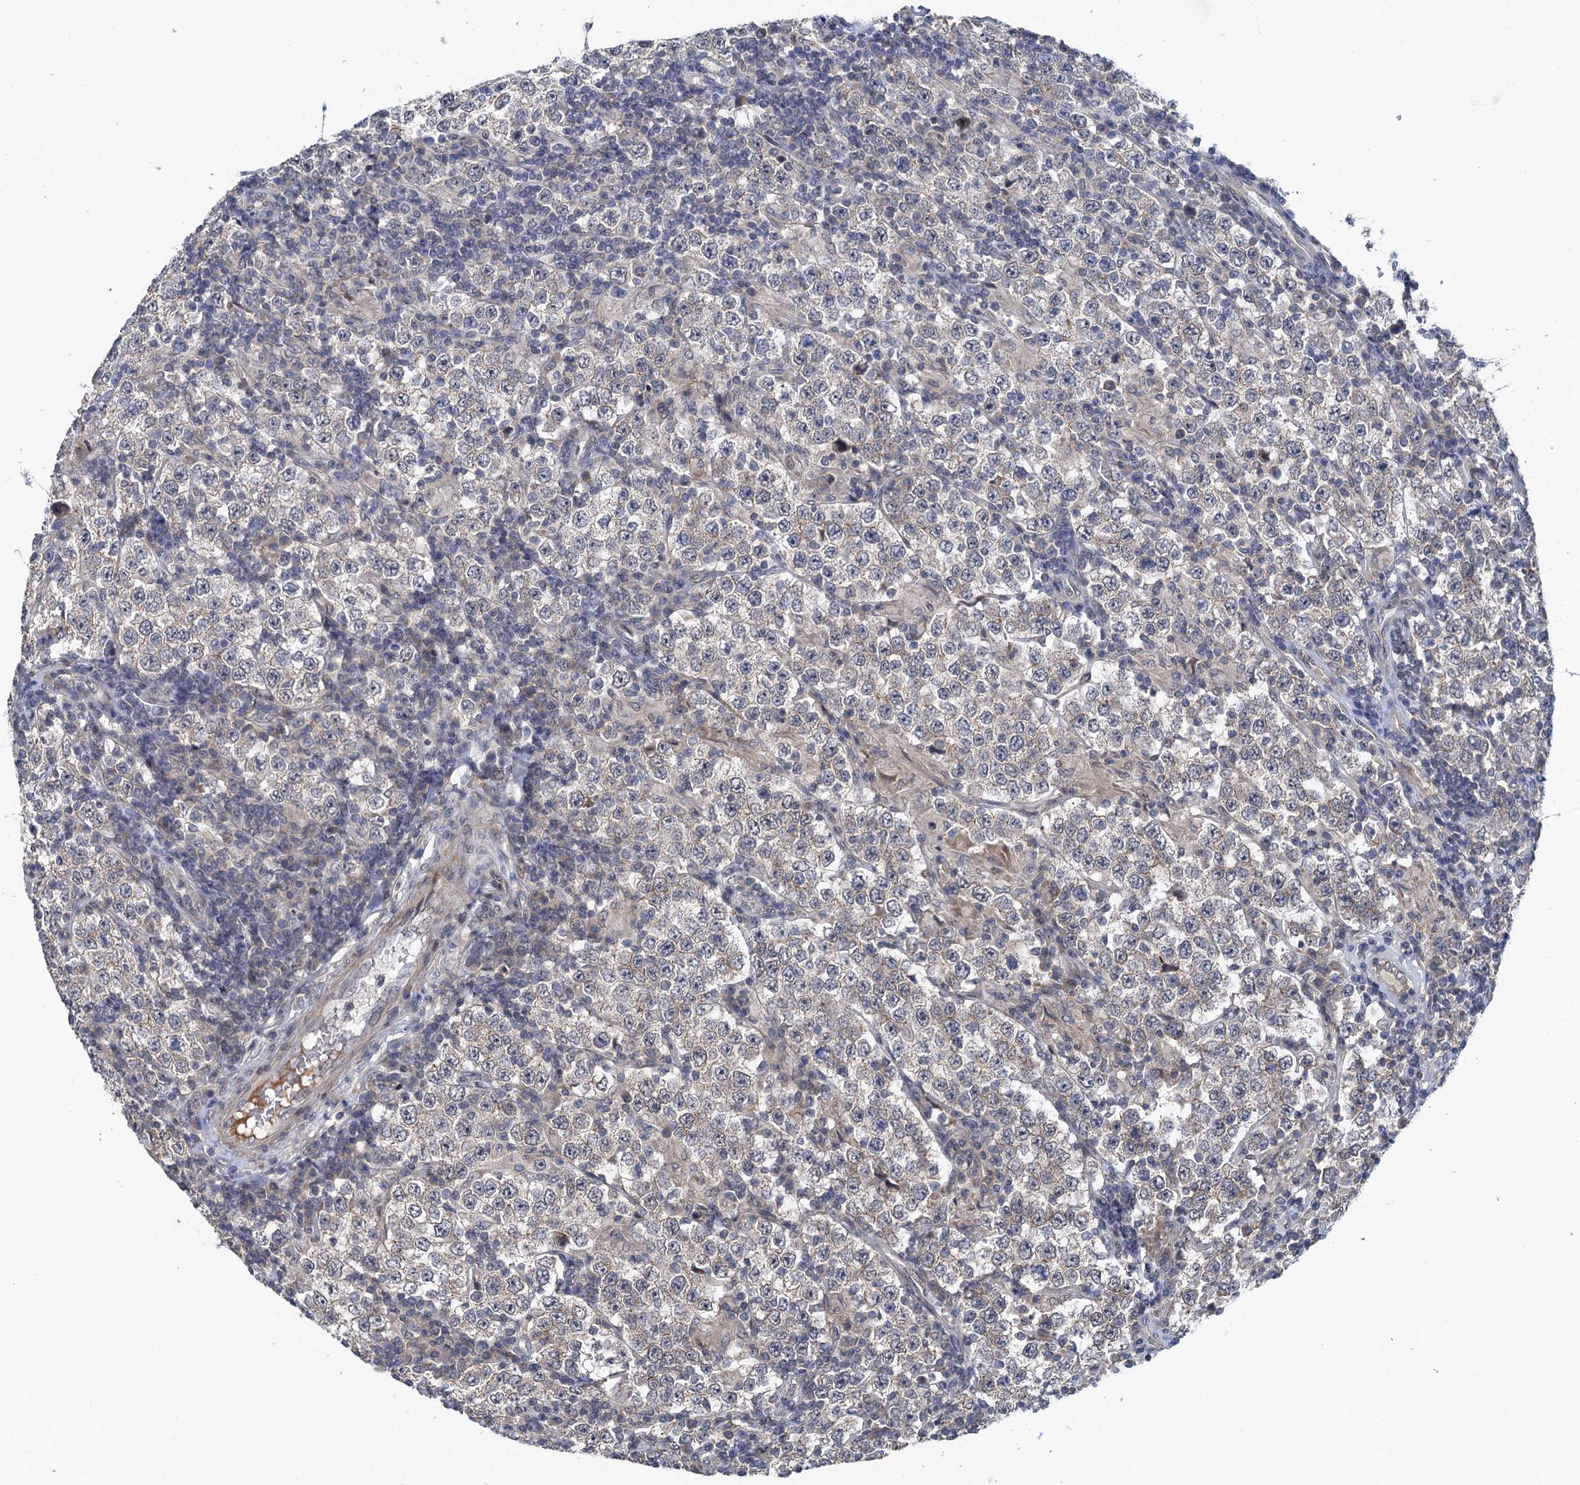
{"staining": {"intensity": "negative", "quantity": "none", "location": "none"}, "tissue": "testis cancer", "cell_type": "Tumor cells", "image_type": "cancer", "snomed": [{"axis": "morphology", "description": "Normal tissue, NOS"}, {"axis": "morphology", "description": "Urothelial carcinoma, High grade"}, {"axis": "morphology", "description": "Seminoma, NOS"}, {"axis": "morphology", "description": "Carcinoma, Embryonal, NOS"}, {"axis": "topography", "description": "Urinary bladder"}, {"axis": "topography", "description": "Testis"}], "caption": "DAB immunohistochemical staining of testis cancer shows no significant expression in tumor cells.", "gene": "MDM1", "patient": {"sex": "male", "age": 41}}